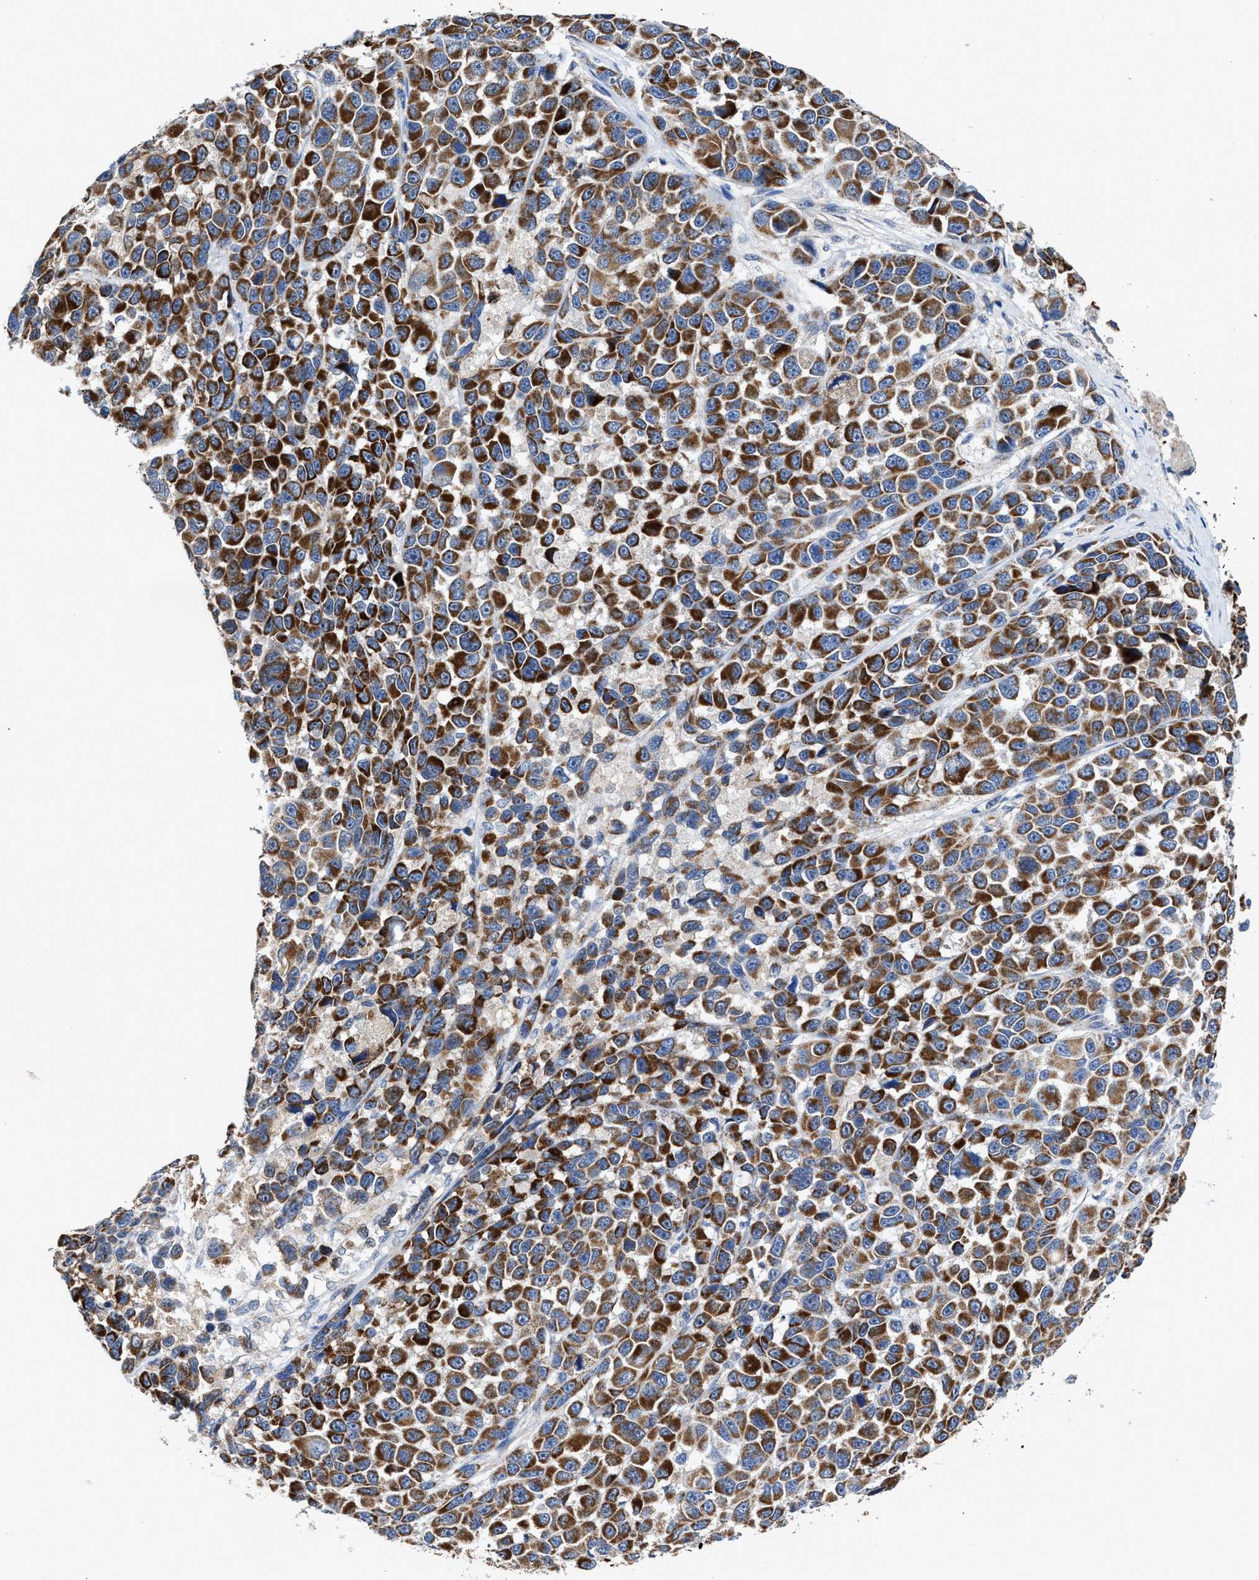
{"staining": {"intensity": "moderate", "quantity": ">75%", "location": "cytoplasmic/membranous"}, "tissue": "melanoma", "cell_type": "Tumor cells", "image_type": "cancer", "snomed": [{"axis": "morphology", "description": "Malignant melanoma, NOS"}, {"axis": "topography", "description": "Skin"}], "caption": "Protein expression analysis of malignant melanoma demonstrates moderate cytoplasmic/membranous positivity in approximately >75% of tumor cells.", "gene": "MECR", "patient": {"sex": "male", "age": 53}}